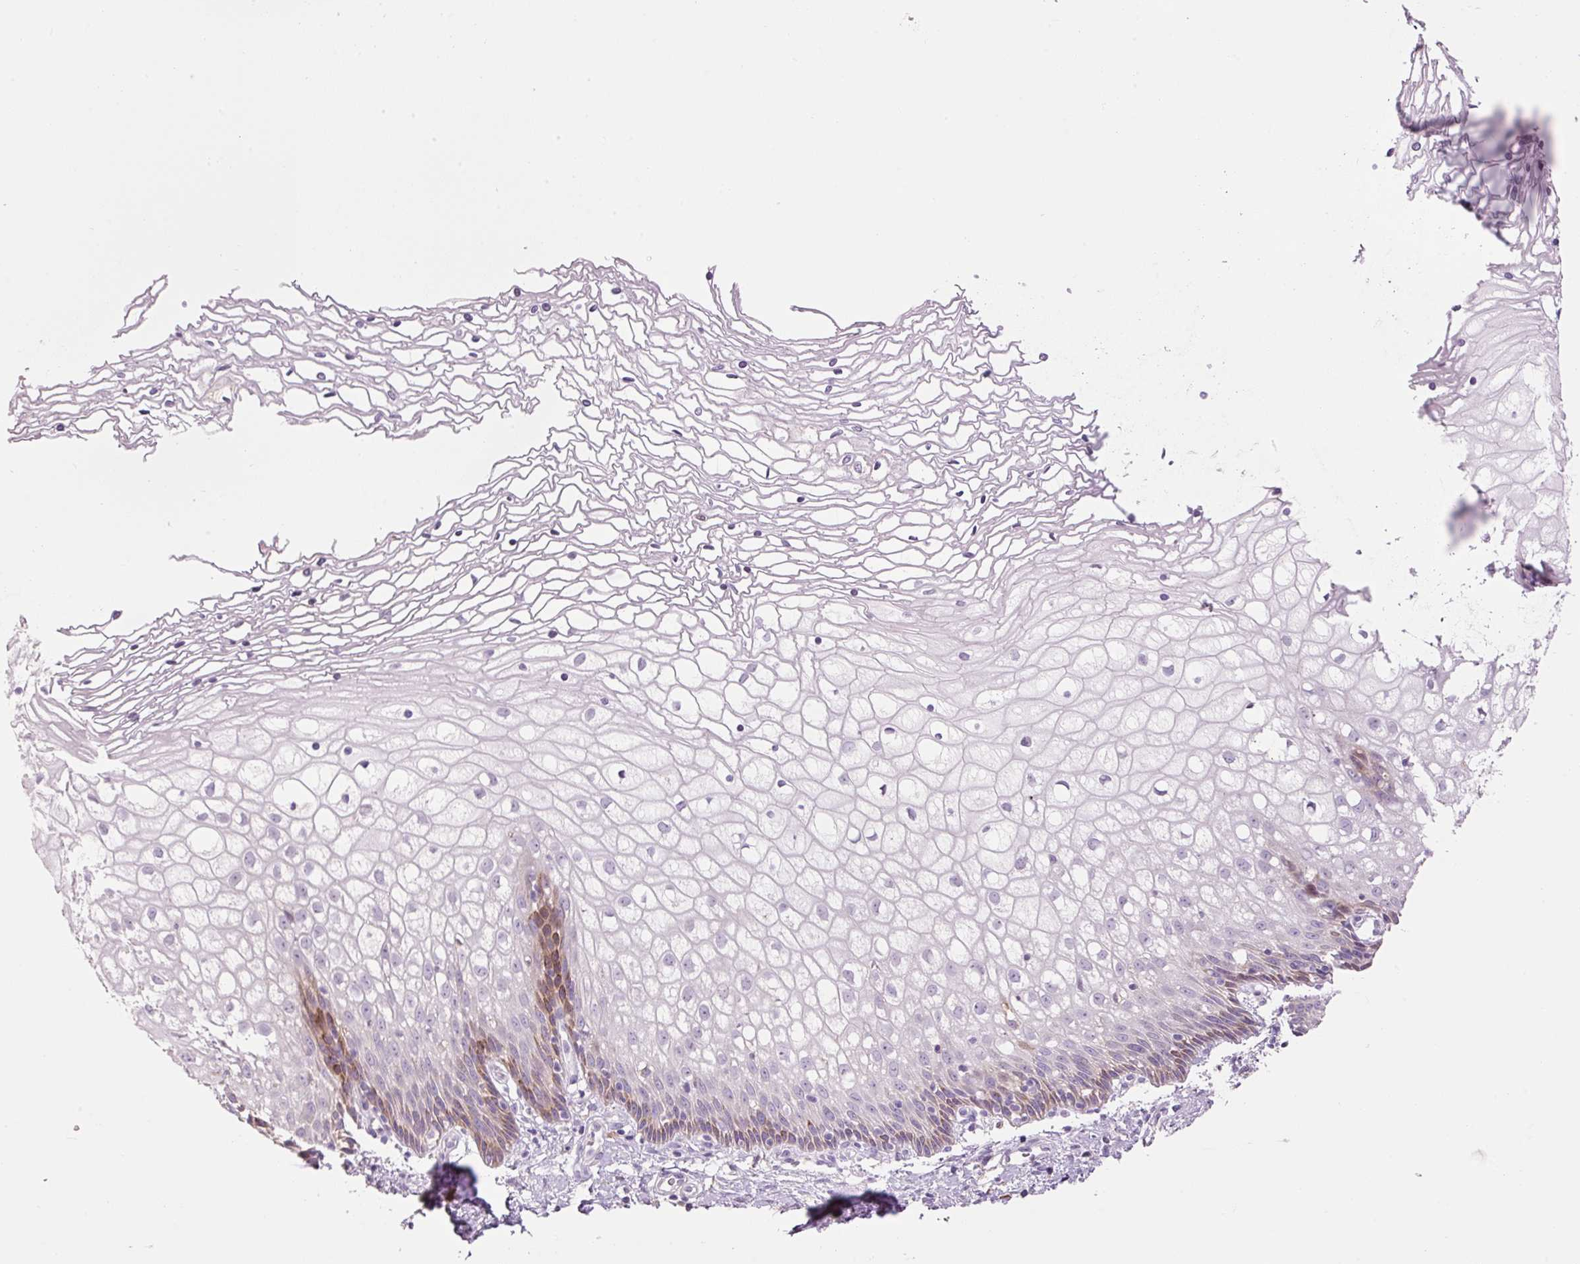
{"staining": {"intensity": "negative", "quantity": "none", "location": "none"}, "tissue": "cervix", "cell_type": "Glandular cells", "image_type": "normal", "snomed": [{"axis": "morphology", "description": "Normal tissue, NOS"}, {"axis": "topography", "description": "Cervix"}], "caption": "Immunohistochemistry micrograph of normal cervix: human cervix stained with DAB (3,3'-diaminobenzidine) demonstrates no significant protein expression in glandular cells.", "gene": "HAX1", "patient": {"sex": "female", "age": 36}}